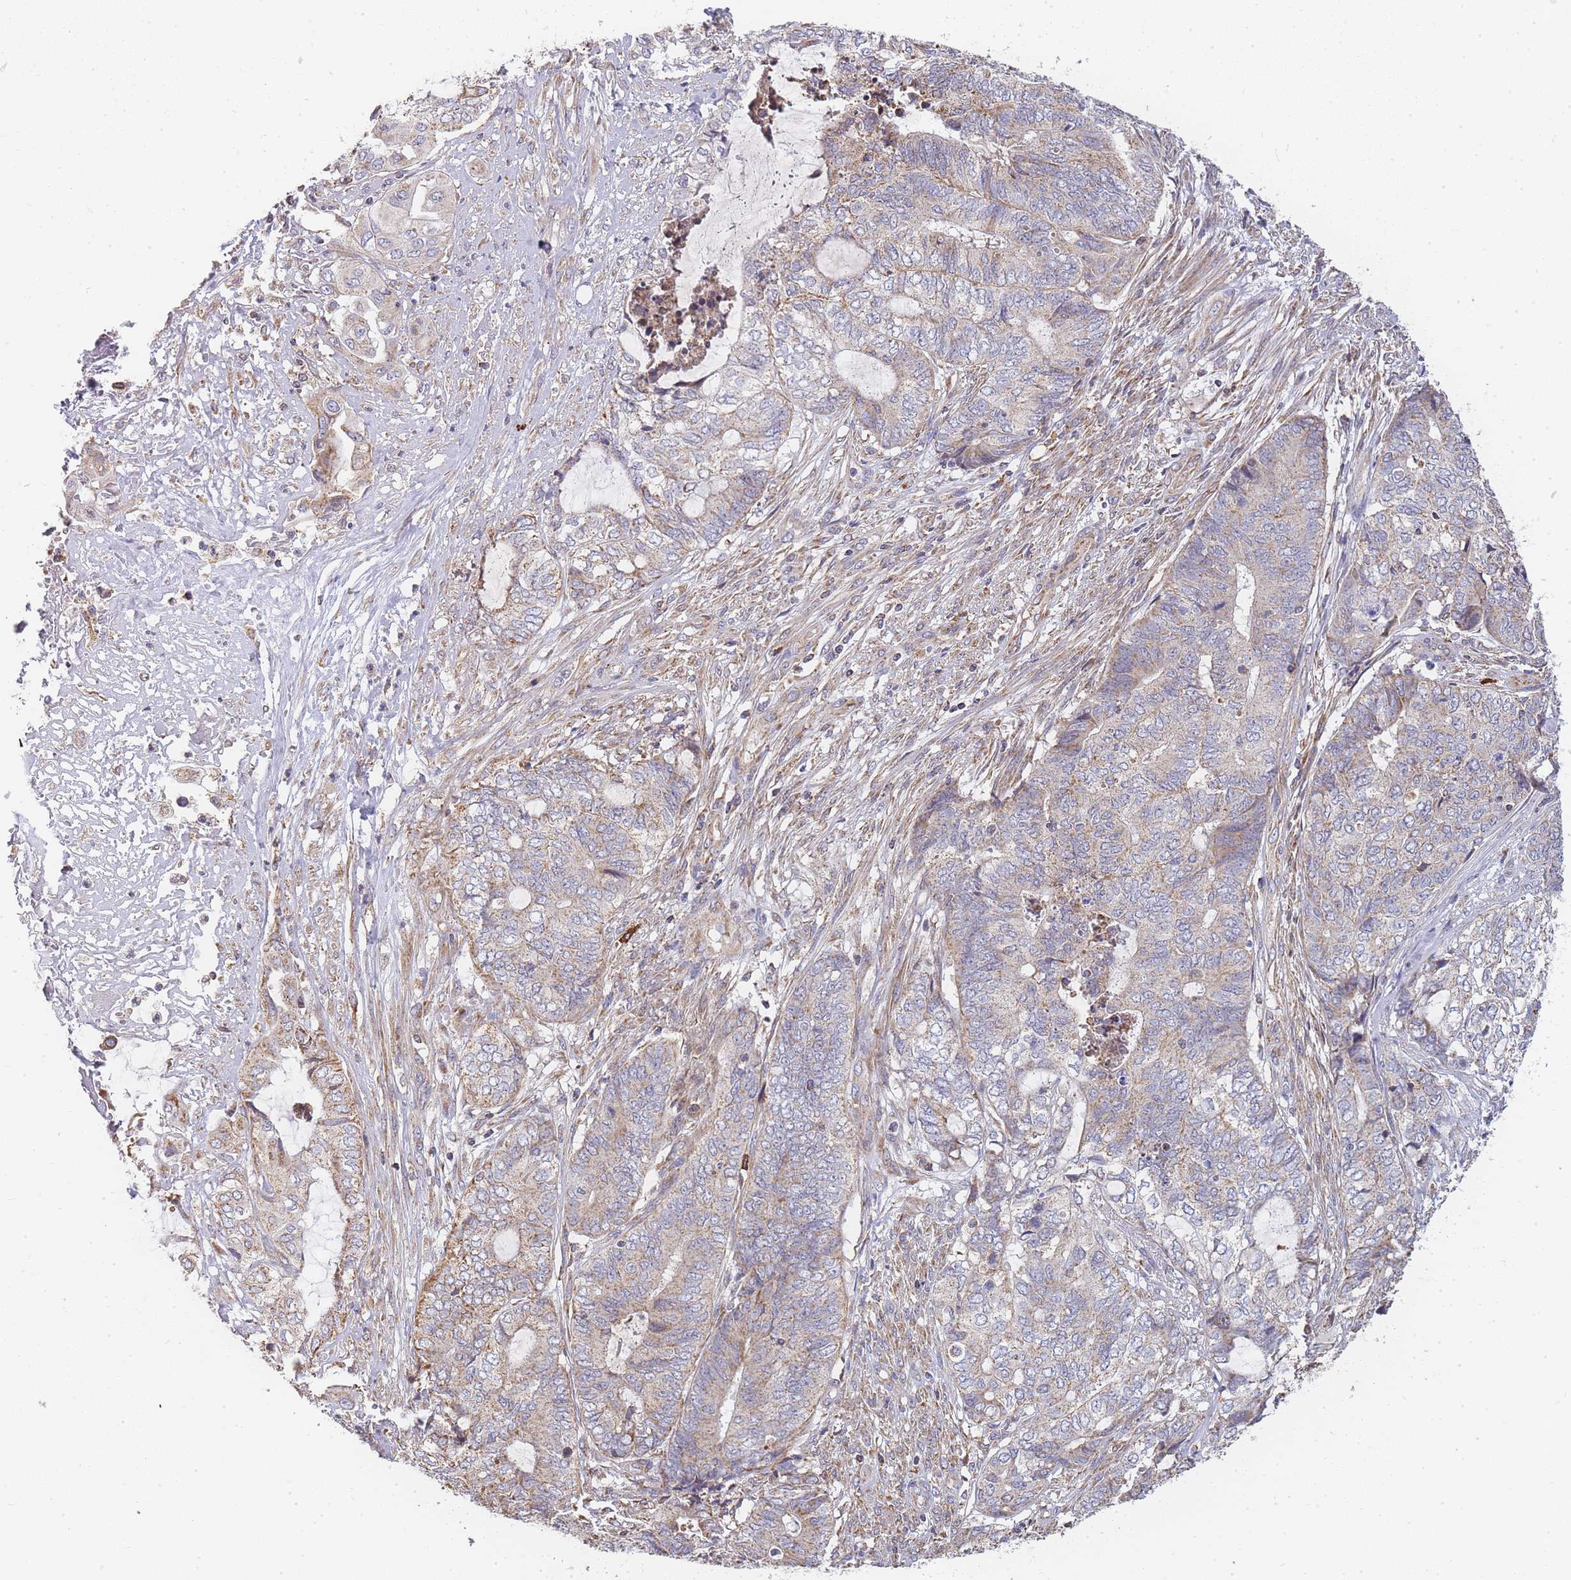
{"staining": {"intensity": "weak", "quantity": "25%-75%", "location": "cytoplasmic/membranous"}, "tissue": "endometrial cancer", "cell_type": "Tumor cells", "image_type": "cancer", "snomed": [{"axis": "morphology", "description": "Adenocarcinoma, NOS"}, {"axis": "topography", "description": "Uterus"}, {"axis": "topography", "description": "Endometrium"}], "caption": "Tumor cells reveal low levels of weak cytoplasmic/membranous positivity in about 25%-75% of cells in human endometrial cancer (adenocarcinoma). (DAB (3,3'-diaminobenzidine) = brown stain, brightfield microscopy at high magnification).", "gene": "ADCY9", "patient": {"sex": "female", "age": 70}}